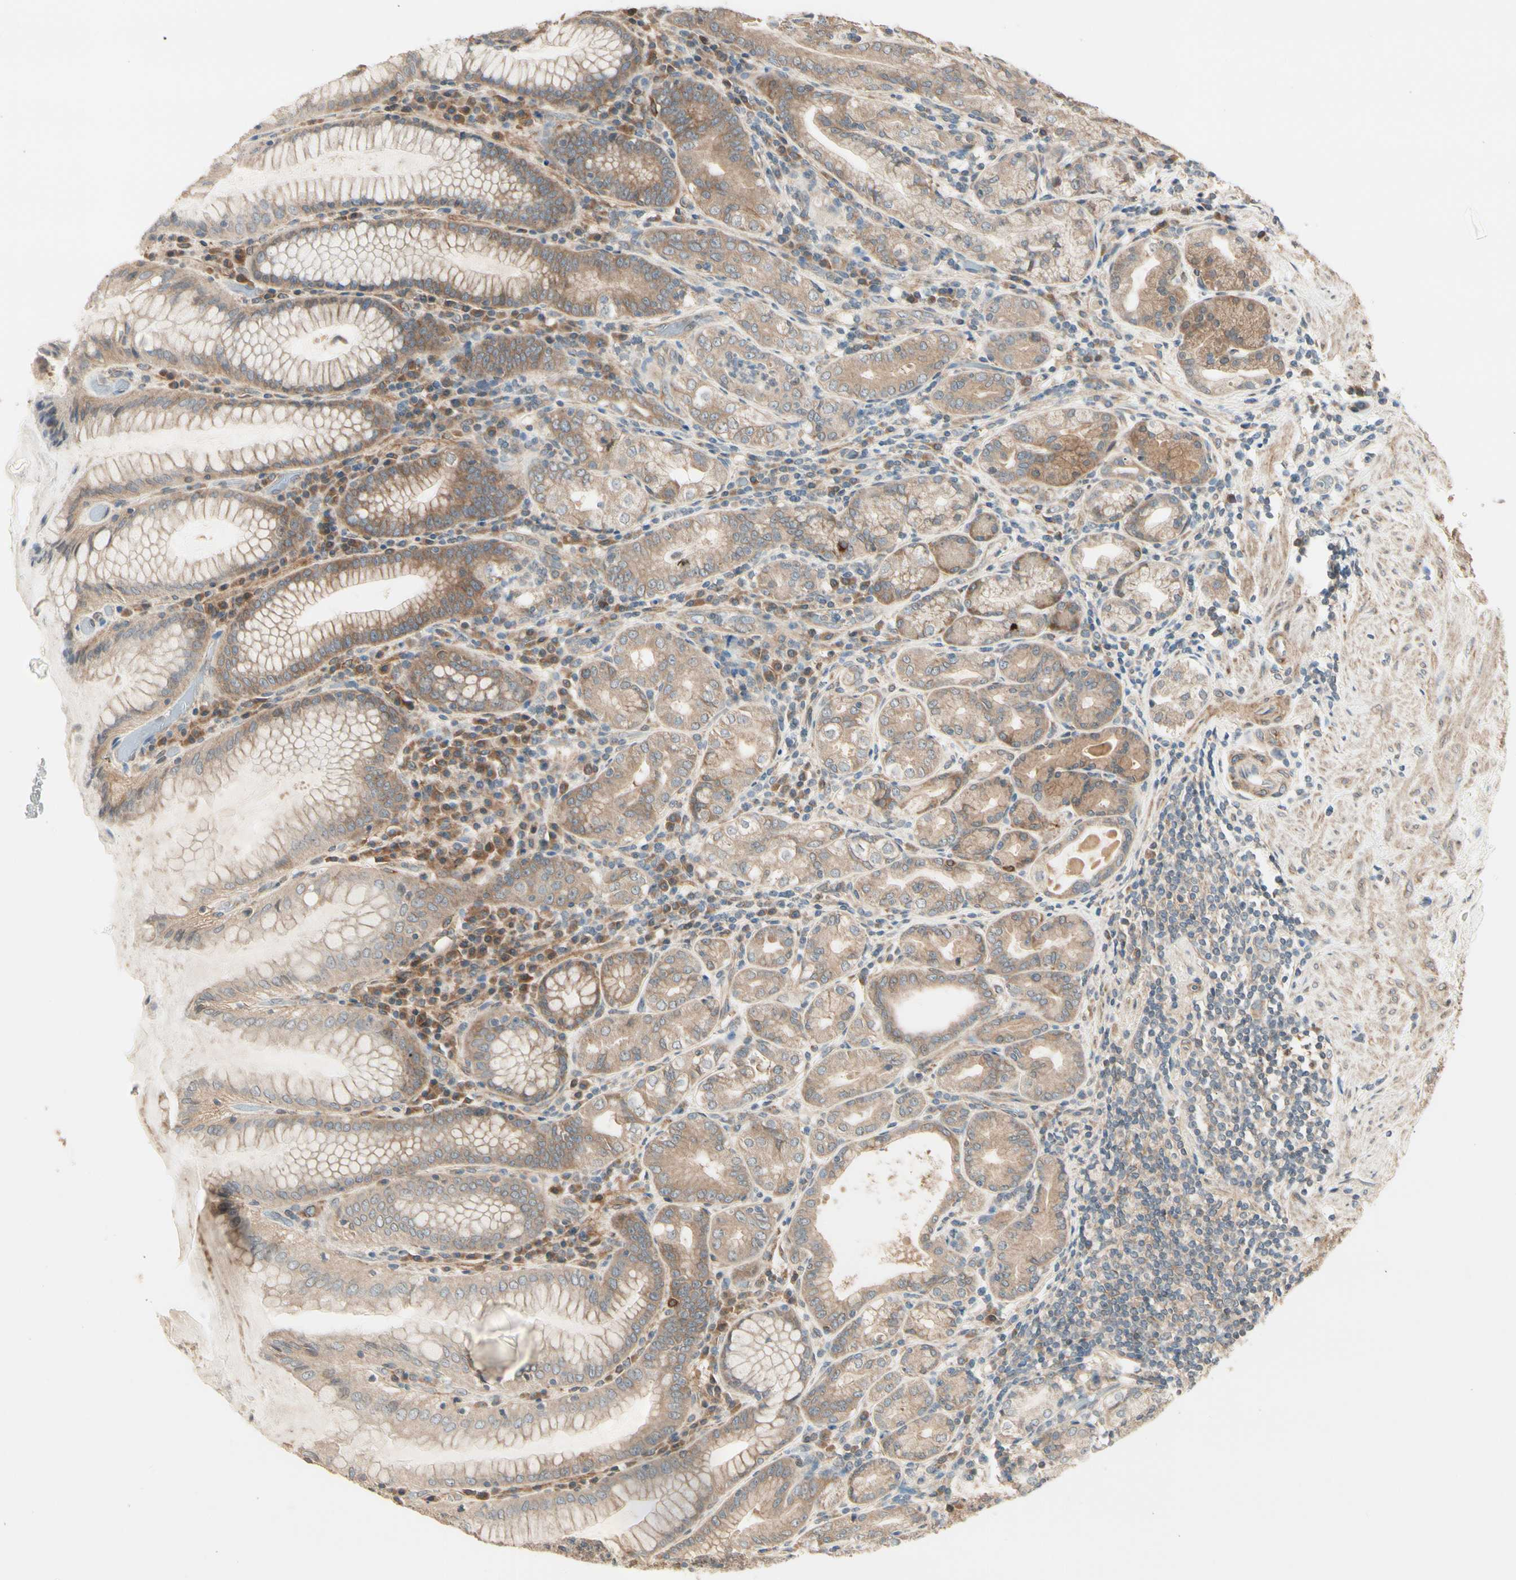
{"staining": {"intensity": "moderate", "quantity": ">75%", "location": "cytoplasmic/membranous"}, "tissue": "stomach", "cell_type": "Glandular cells", "image_type": "normal", "snomed": [{"axis": "morphology", "description": "Normal tissue, NOS"}, {"axis": "topography", "description": "Stomach, lower"}], "caption": "Immunohistochemical staining of benign stomach displays medium levels of moderate cytoplasmic/membranous positivity in approximately >75% of glandular cells.", "gene": "IRAG1", "patient": {"sex": "female", "age": 76}}